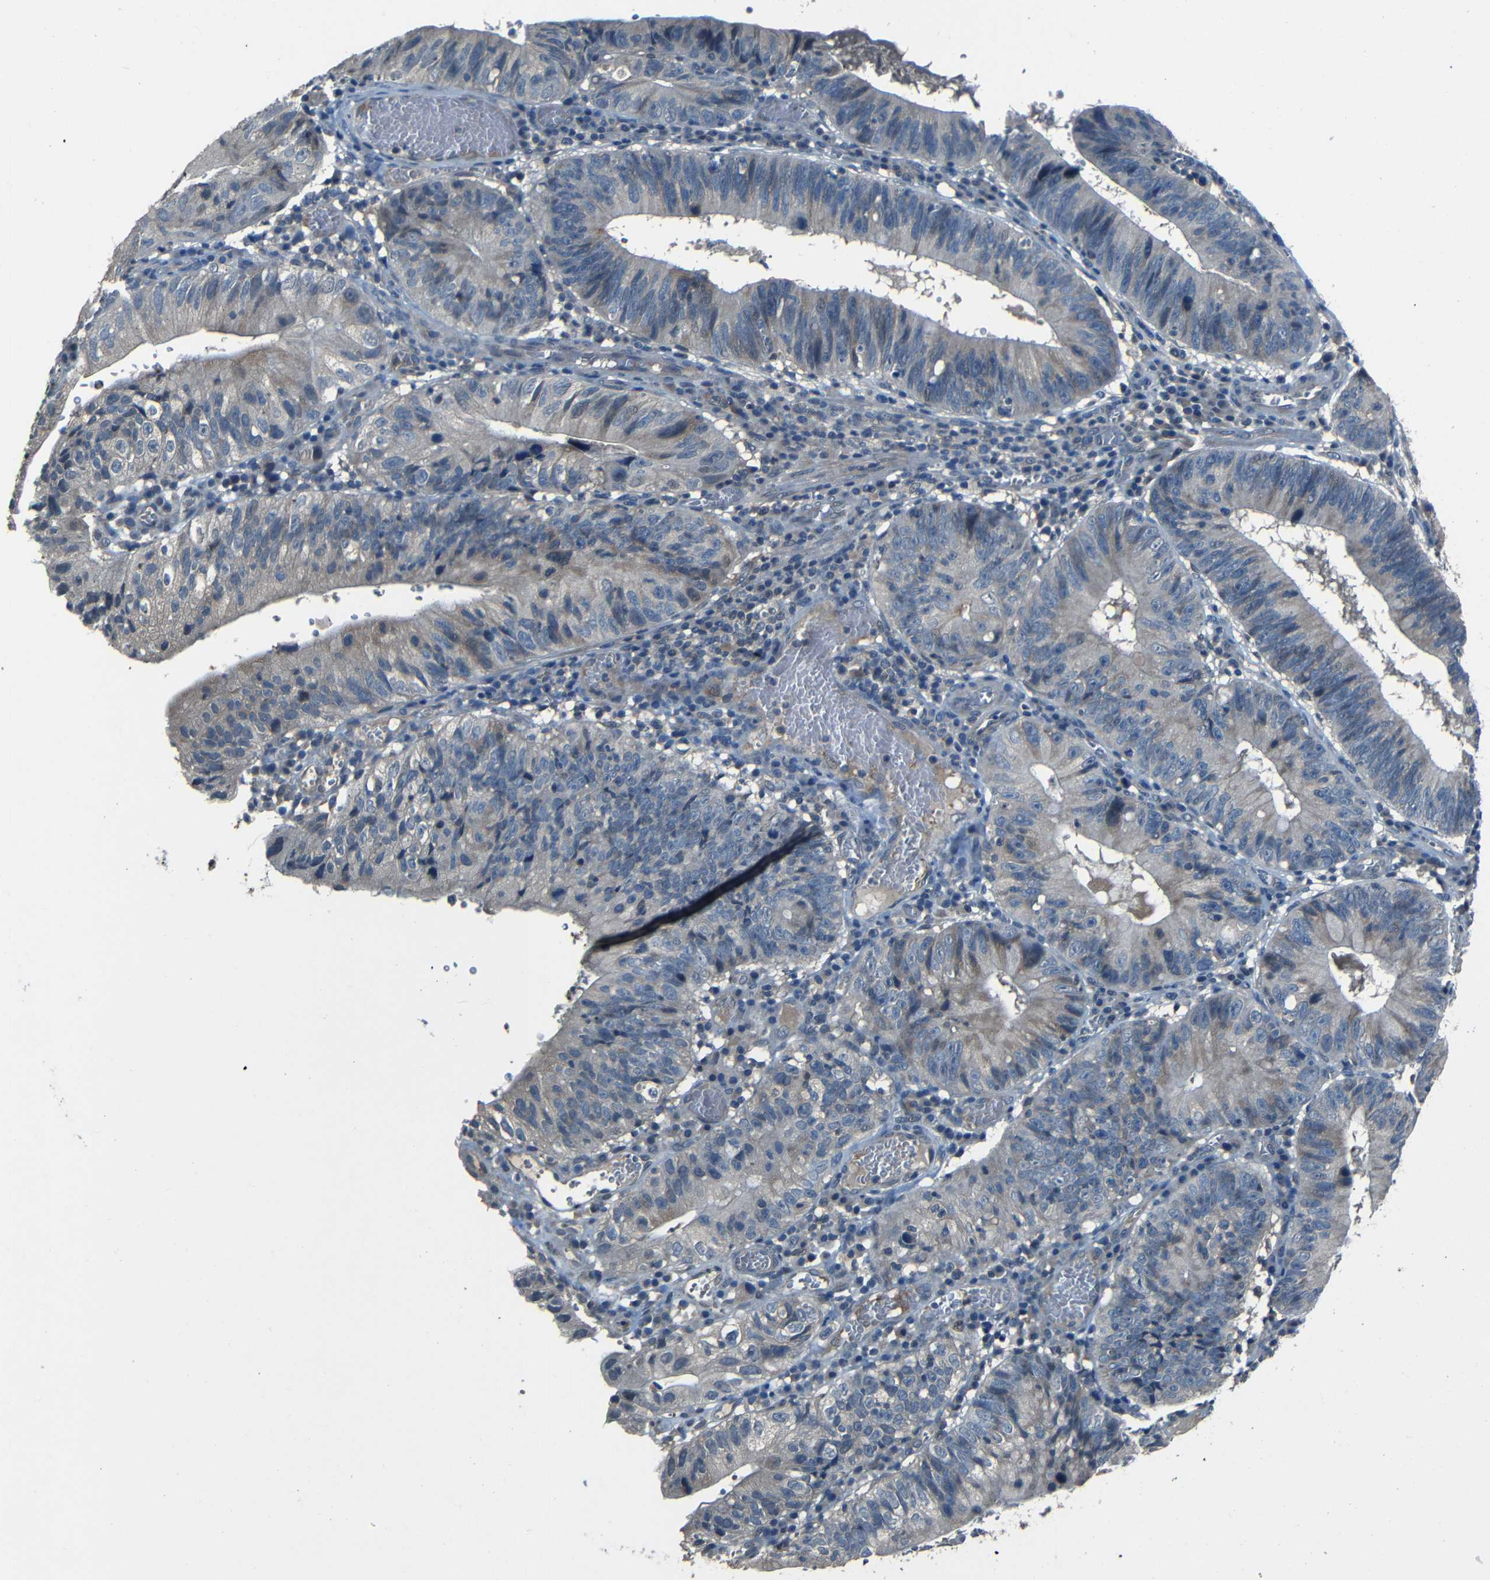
{"staining": {"intensity": "negative", "quantity": "none", "location": "none"}, "tissue": "stomach cancer", "cell_type": "Tumor cells", "image_type": "cancer", "snomed": [{"axis": "morphology", "description": "Adenocarcinoma, NOS"}, {"axis": "topography", "description": "Stomach"}], "caption": "An immunohistochemistry histopathology image of adenocarcinoma (stomach) is shown. There is no staining in tumor cells of adenocarcinoma (stomach). (DAB IHC with hematoxylin counter stain).", "gene": "SLA", "patient": {"sex": "male", "age": 59}}